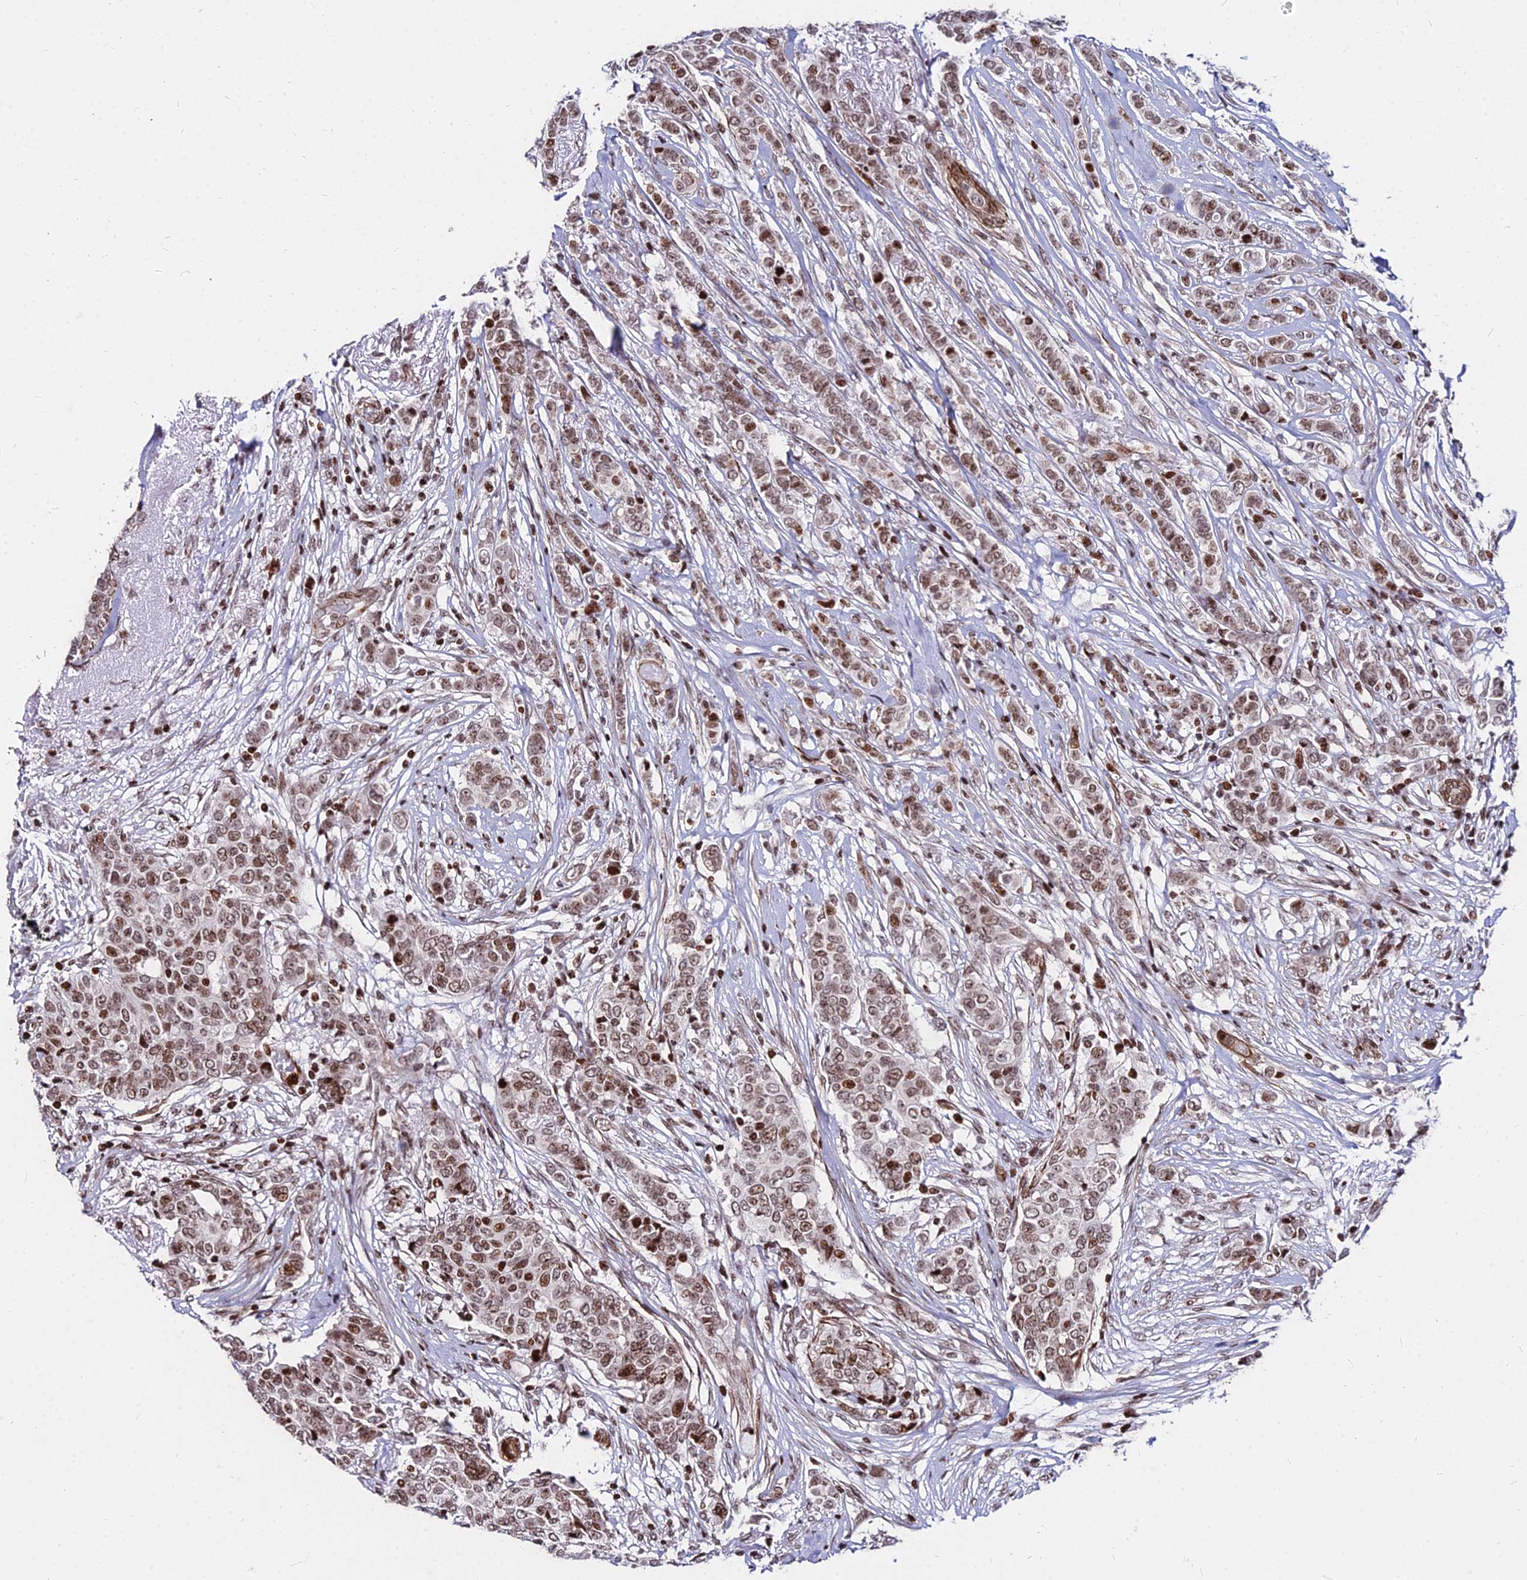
{"staining": {"intensity": "moderate", "quantity": ">75%", "location": "nuclear"}, "tissue": "breast cancer", "cell_type": "Tumor cells", "image_type": "cancer", "snomed": [{"axis": "morphology", "description": "Lobular carcinoma"}, {"axis": "topography", "description": "Breast"}], "caption": "High-power microscopy captured an immunohistochemistry image of lobular carcinoma (breast), revealing moderate nuclear positivity in approximately >75% of tumor cells.", "gene": "NYAP2", "patient": {"sex": "female", "age": 51}}